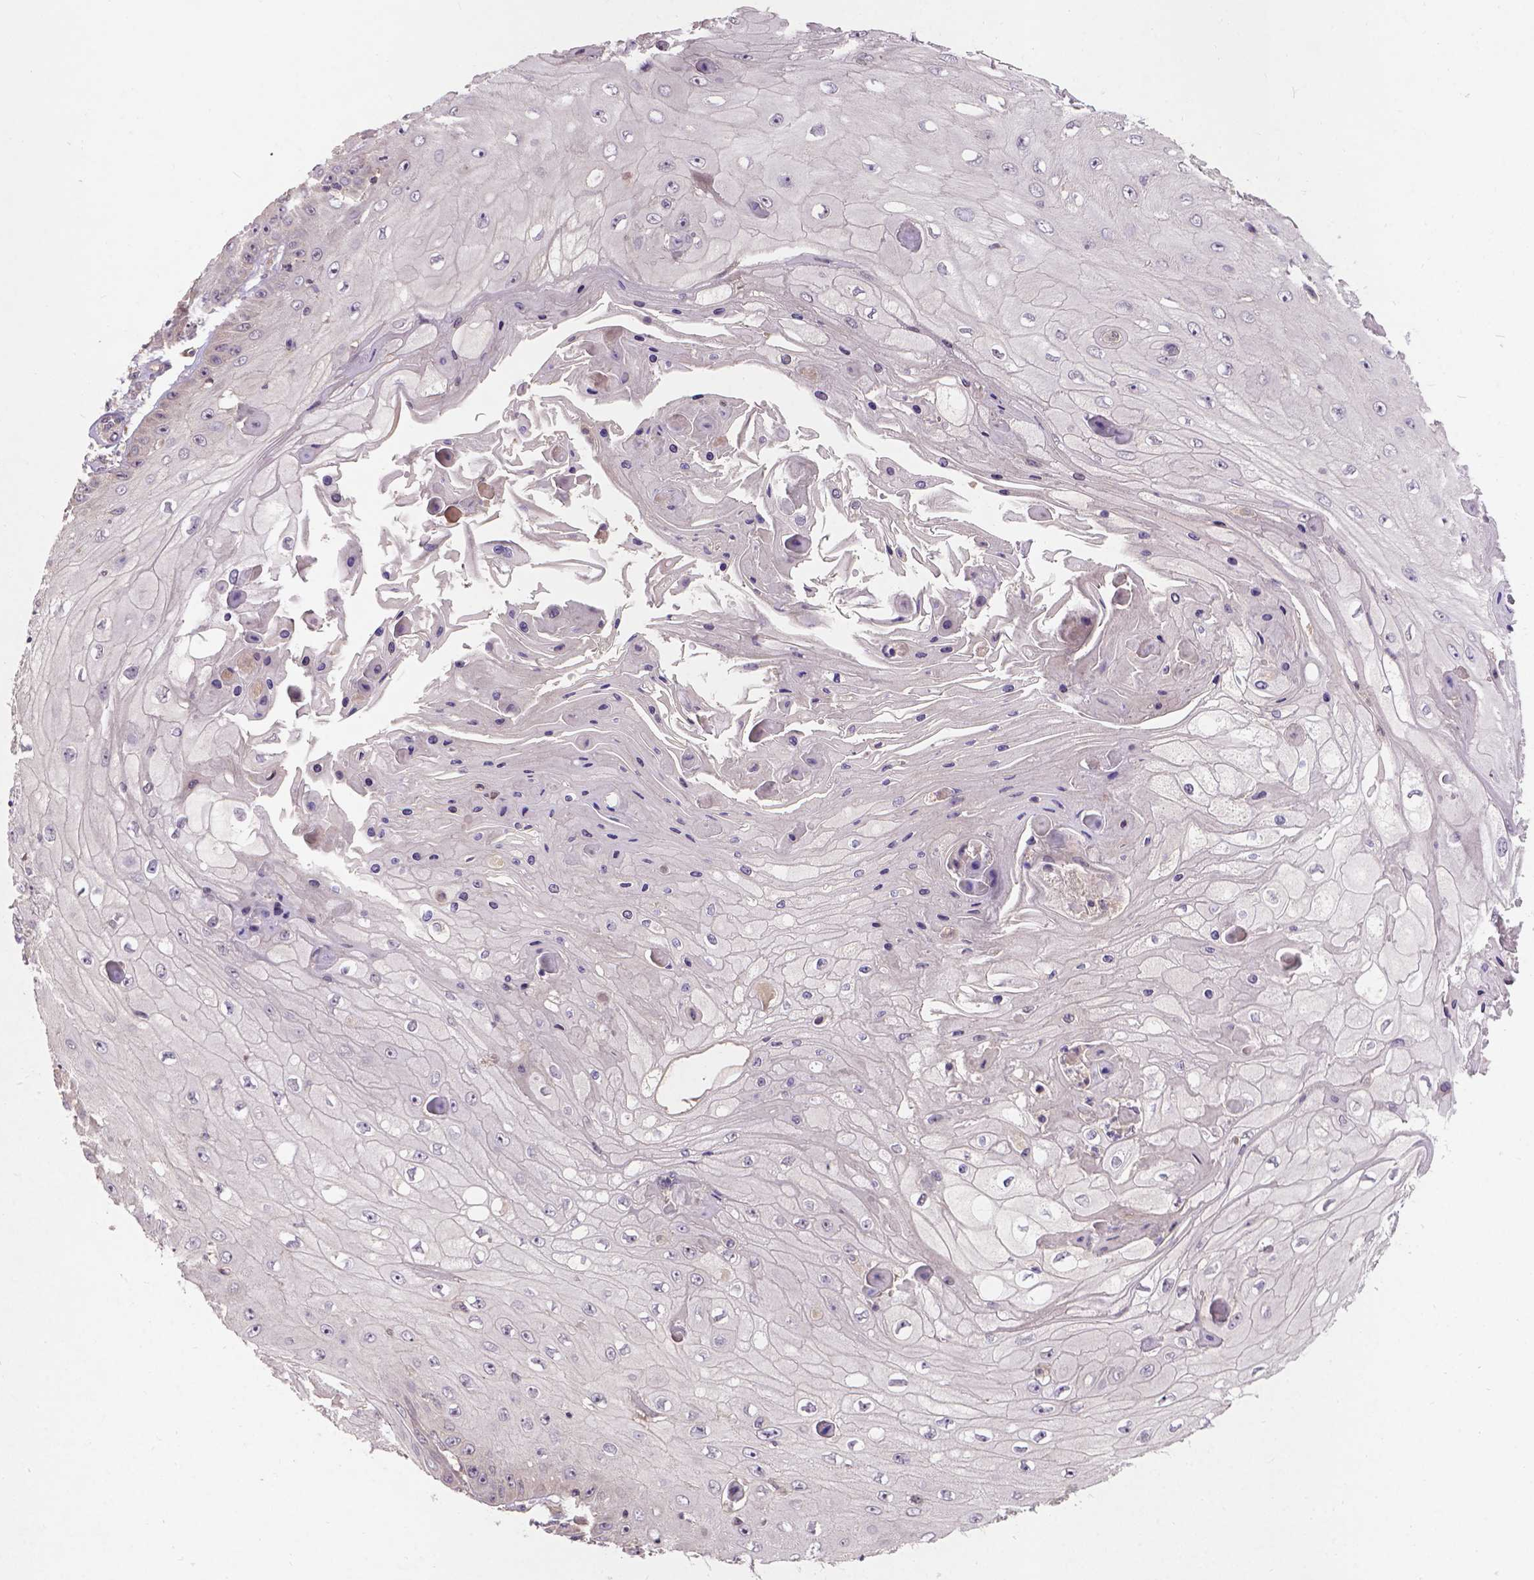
{"staining": {"intensity": "negative", "quantity": "none", "location": "none"}, "tissue": "skin cancer", "cell_type": "Tumor cells", "image_type": "cancer", "snomed": [{"axis": "morphology", "description": "Squamous cell carcinoma, NOS"}, {"axis": "topography", "description": "Skin"}], "caption": "The histopathology image exhibits no staining of tumor cells in skin cancer (squamous cell carcinoma).", "gene": "KBTBD8", "patient": {"sex": "male", "age": 70}}